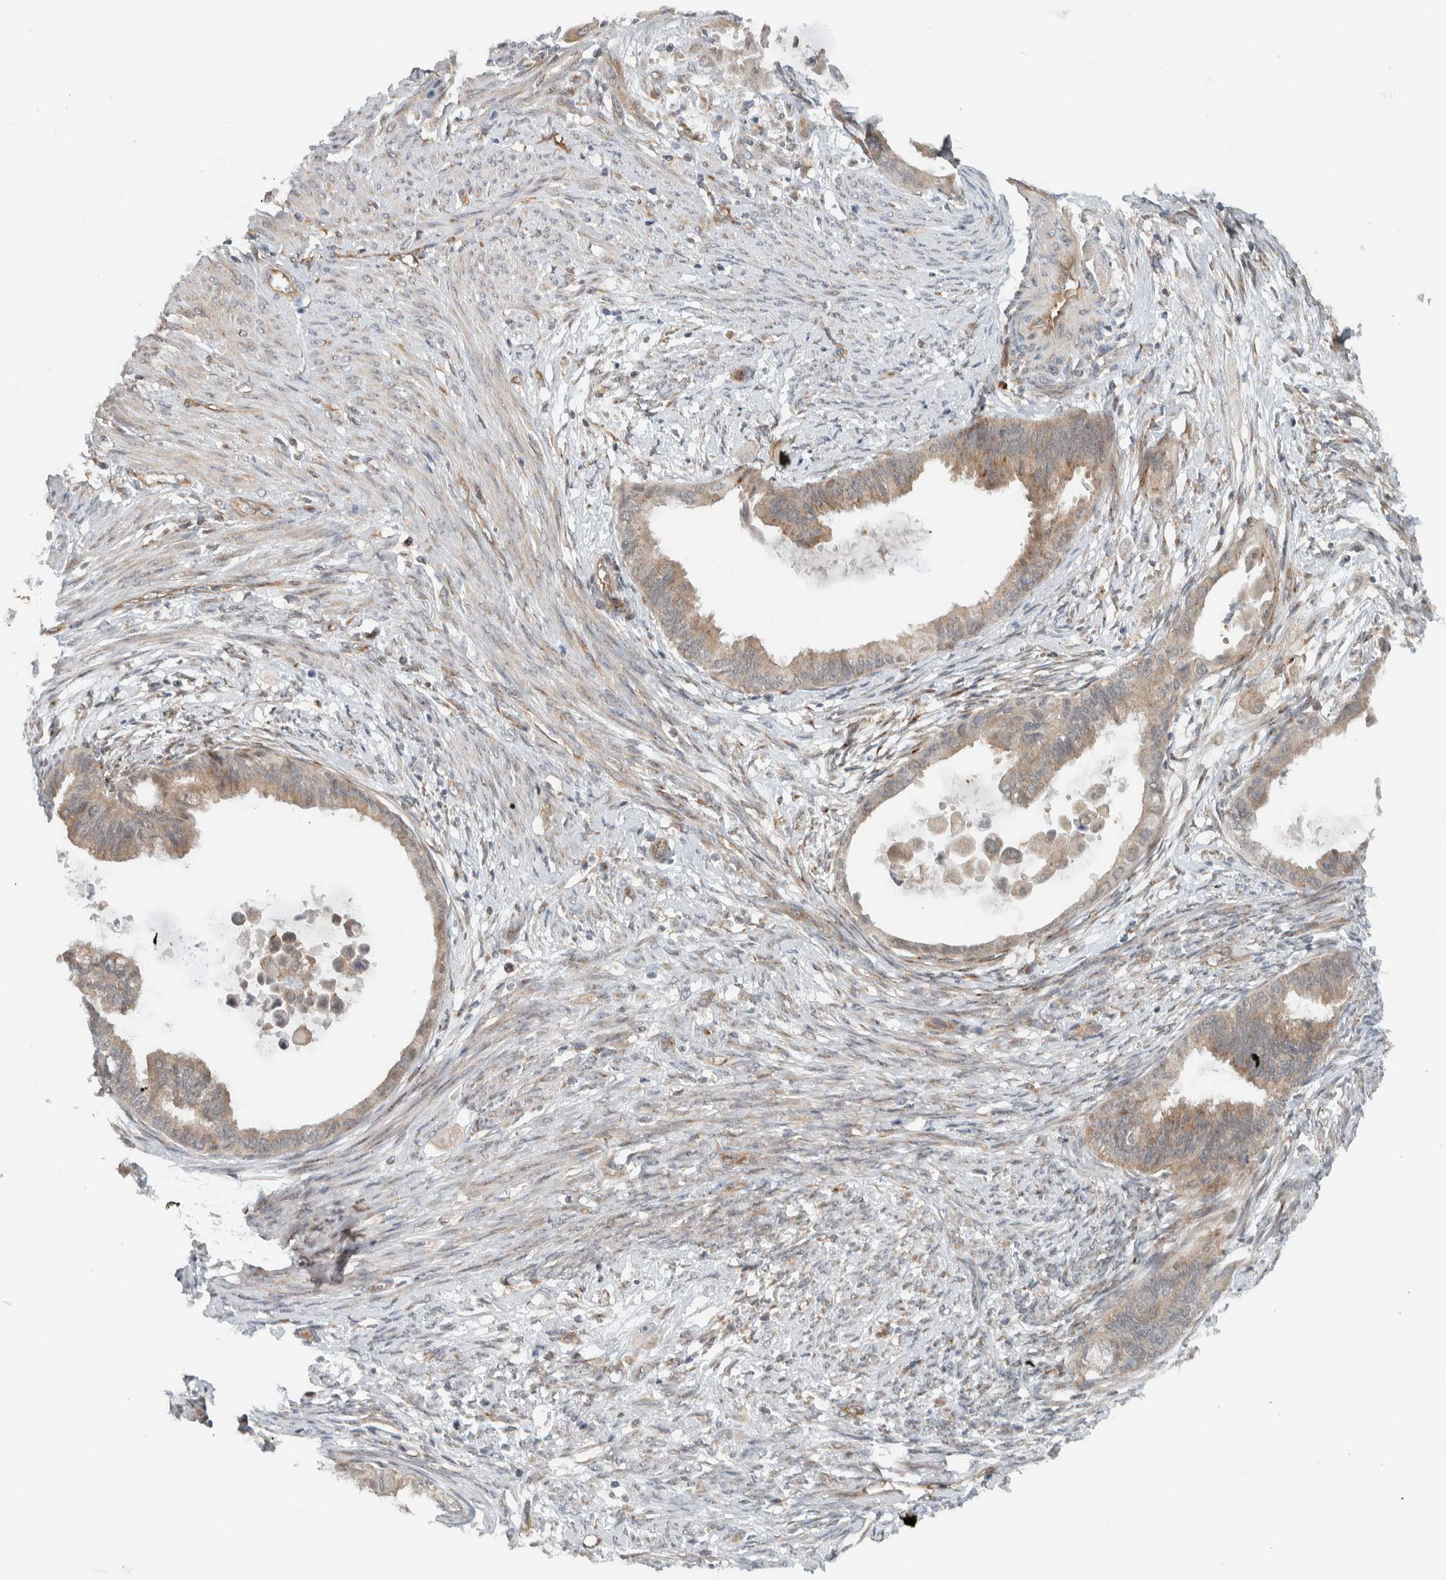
{"staining": {"intensity": "weak", "quantity": ">75%", "location": "cytoplasmic/membranous"}, "tissue": "cervical cancer", "cell_type": "Tumor cells", "image_type": "cancer", "snomed": [{"axis": "morphology", "description": "Normal tissue, NOS"}, {"axis": "morphology", "description": "Adenocarcinoma, NOS"}, {"axis": "topography", "description": "Cervix"}, {"axis": "topography", "description": "Endometrium"}], "caption": "An IHC histopathology image of neoplastic tissue is shown. Protein staining in brown highlights weak cytoplasmic/membranous positivity in cervical adenocarcinoma within tumor cells. (Stains: DAB (3,3'-diaminobenzidine) in brown, nuclei in blue, Microscopy: brightfield microscopy at high magnification).", "gene": "RERE", "patient": {"sex": "female", "age": 86}}